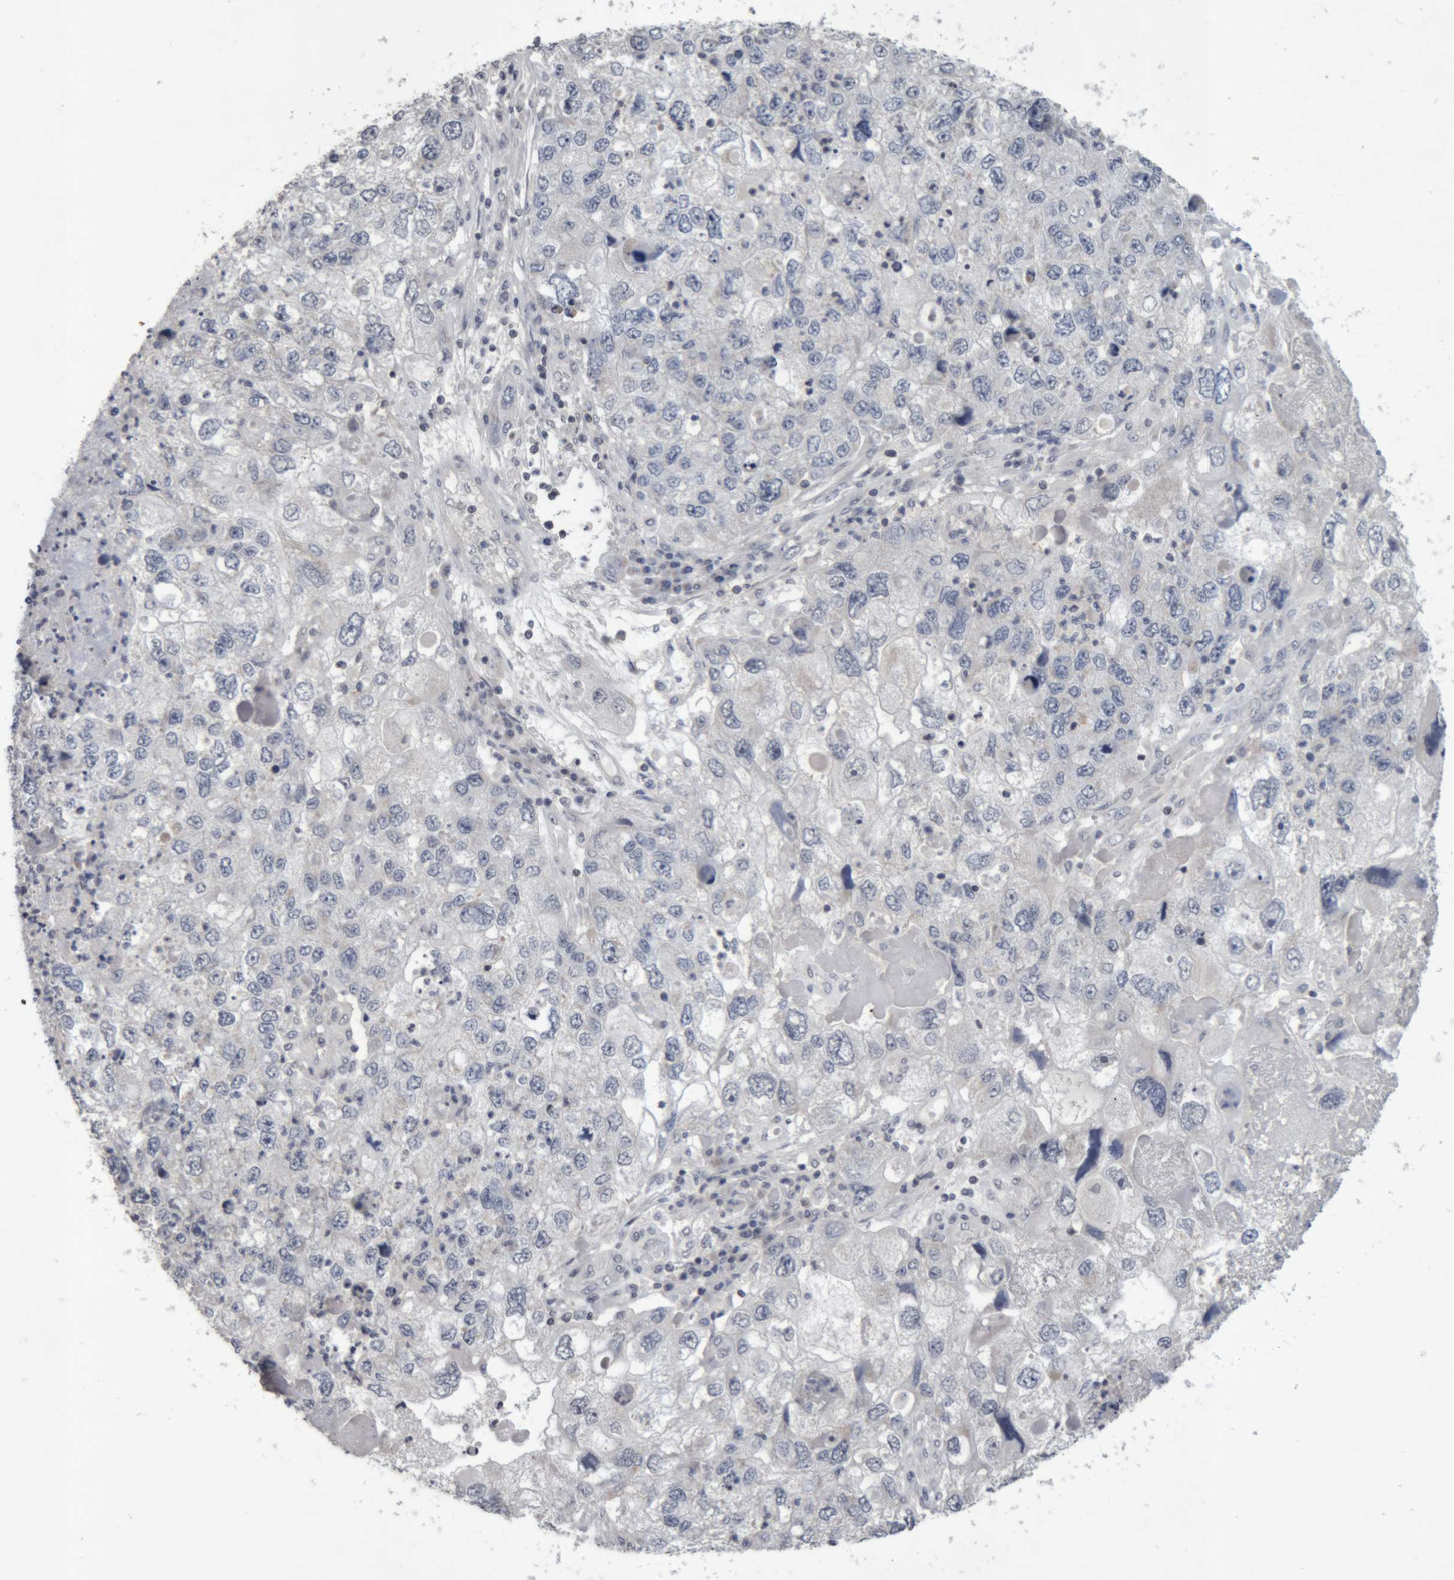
{"staining": {"intensity": "negative", "quantity": "none", "location": "none"}, "tissue": "endometrial cancer", "cell_type": "Tumor cells", "image_type": "cancer", "snomed": [{"axis": "morphology", "description": "Adenocarcinoma, NOS"}, {"axis": "topography", "description": "Endometrium"}], "caption": "DAB (3,3'-diaminobenzidine) immunohistochemical staining of adenocarcinoma (endometrial) exhibits no significant positivity in tumor cells.", "gene": "NFATC2", "patient": {"sex": "female", "age": 49}}